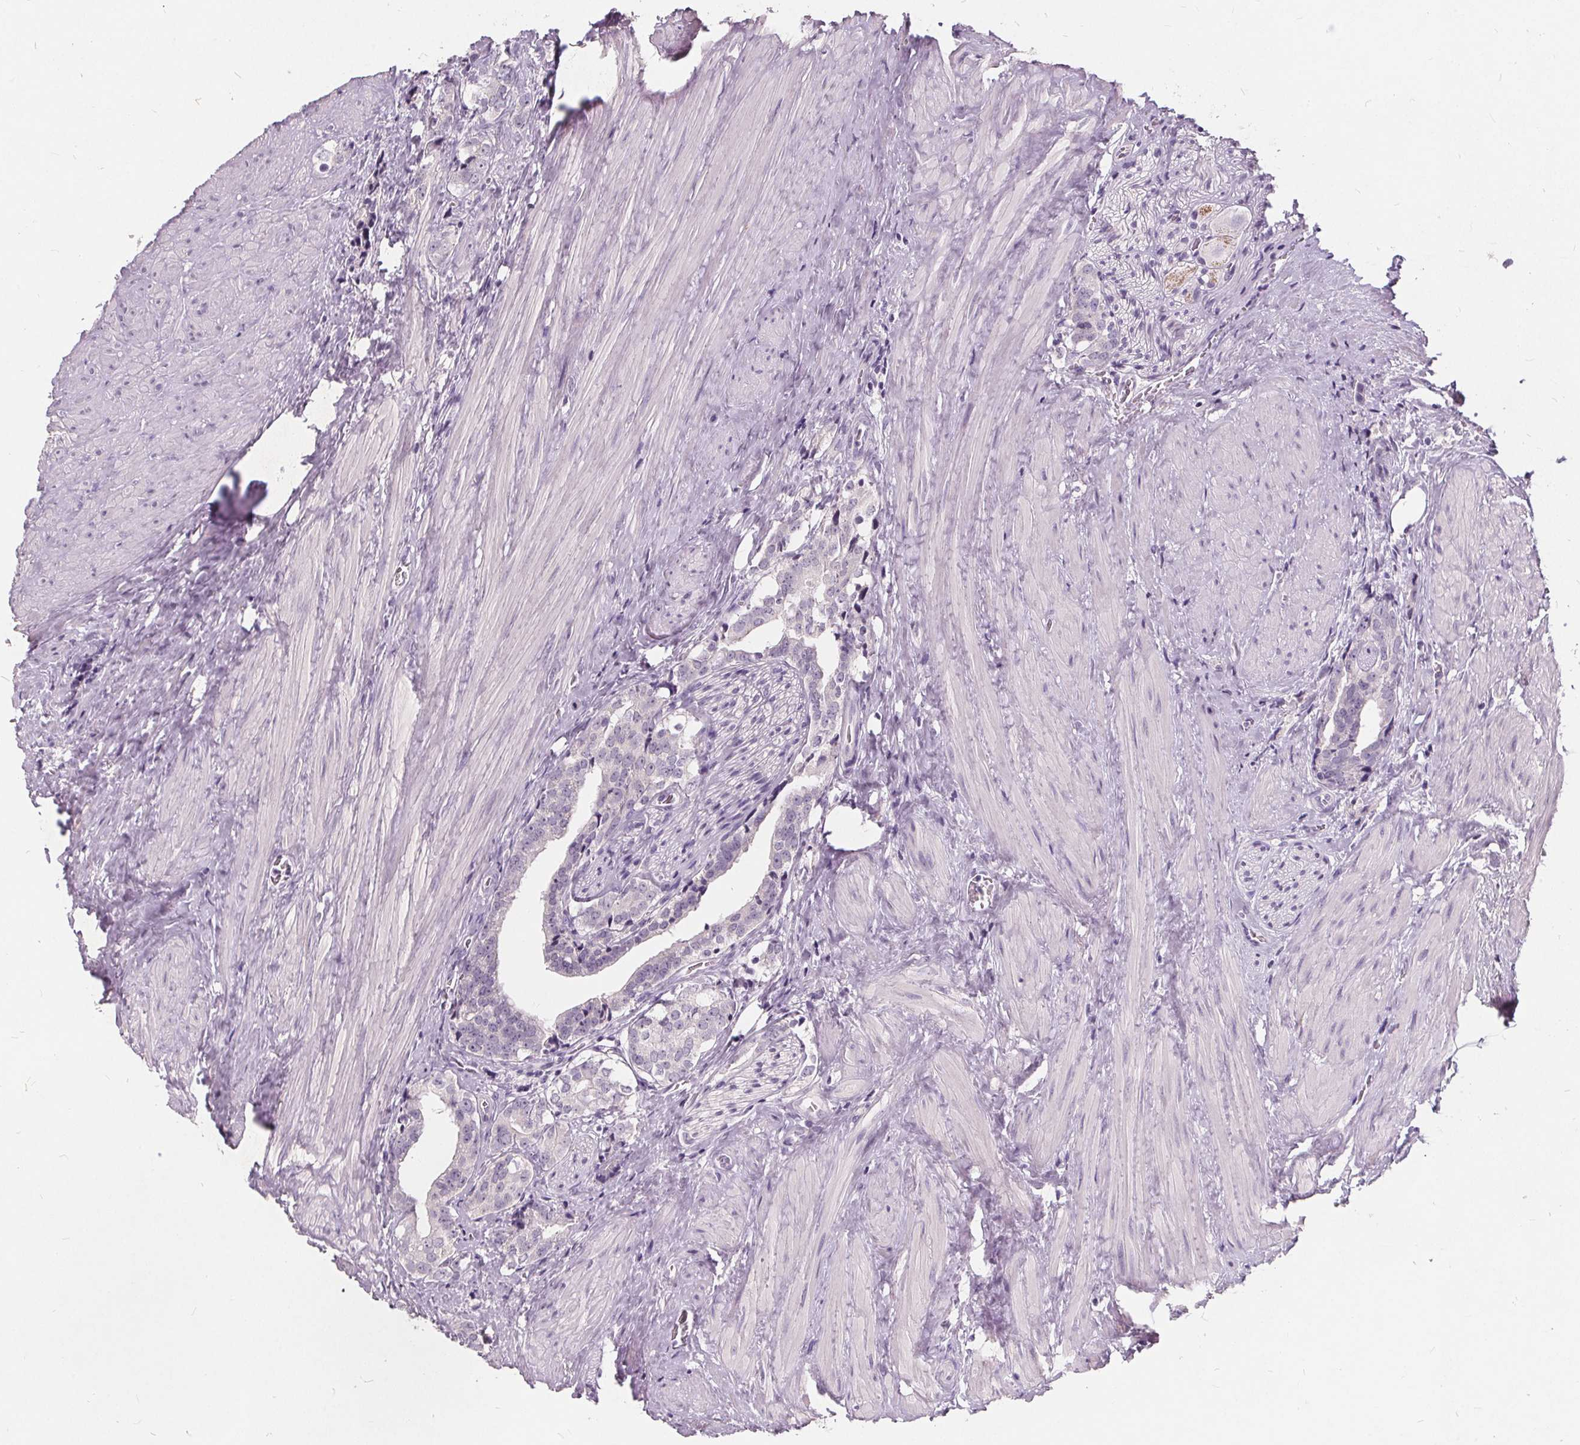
{"staining": {"intensity": "negative", "quantity": "none", "location": "none"}, "tissue": "prostate cancer", "cell_type": "Tumor cells", "image_type": "cancer", "snomed": [{"axis": "morphology", "description": "Adenocarcinoma, NOS"}, {"axis": "topography", "description": "Prostate and seminal vesicle, NOS"}], "caption": "Prostate adenocarcinoma stained for a protein using immunohistochemistry (IHC) exhibits no positivity tumor cells.", "gene": "PLA2G2E", "patient": {"sex": "male", "age": 63}}